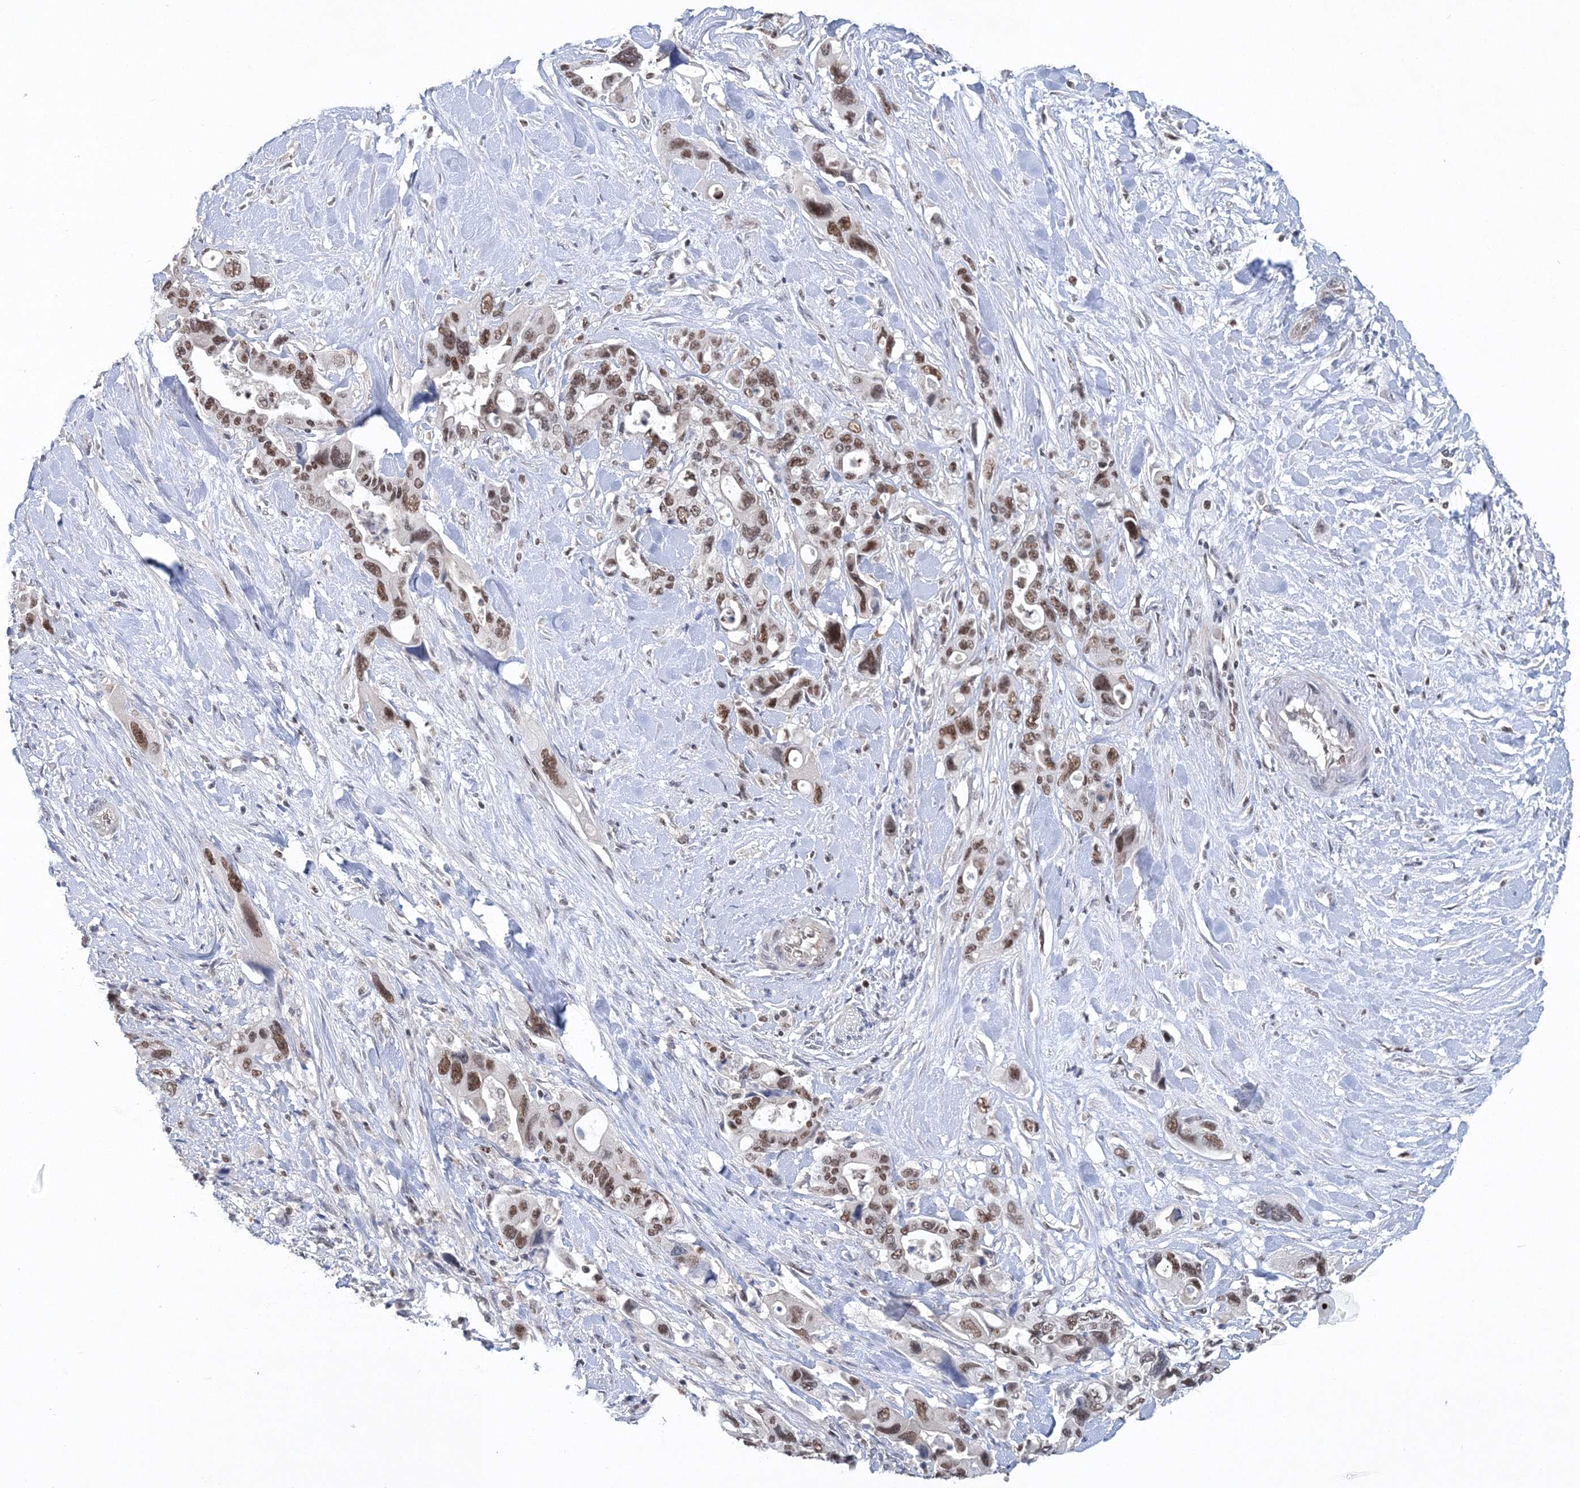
{"staining": {"intensity": "moderate", "quantity": ">75%", "location": "nuclear"}, "tissue": "pancreatic cancer", "cell_type": "Tumor cells", "image_type": "cancer", "snomed": [{"axis": "morphology", "description": "Adenocarcinoma, NOS"}, {"axis": "topography", "description": "Pancreas"}], "caption": "Adenocarcinoma (pancreatic) was stained to show a protein in brown. There is medium levels of moderate nuclear positivity in about >75% of tumor cells. The protein of interest is shown in brown color, while the nuclei are stained blue.", "gene": "PDS5A", "patient": {"sex": "male", "age": 46}}